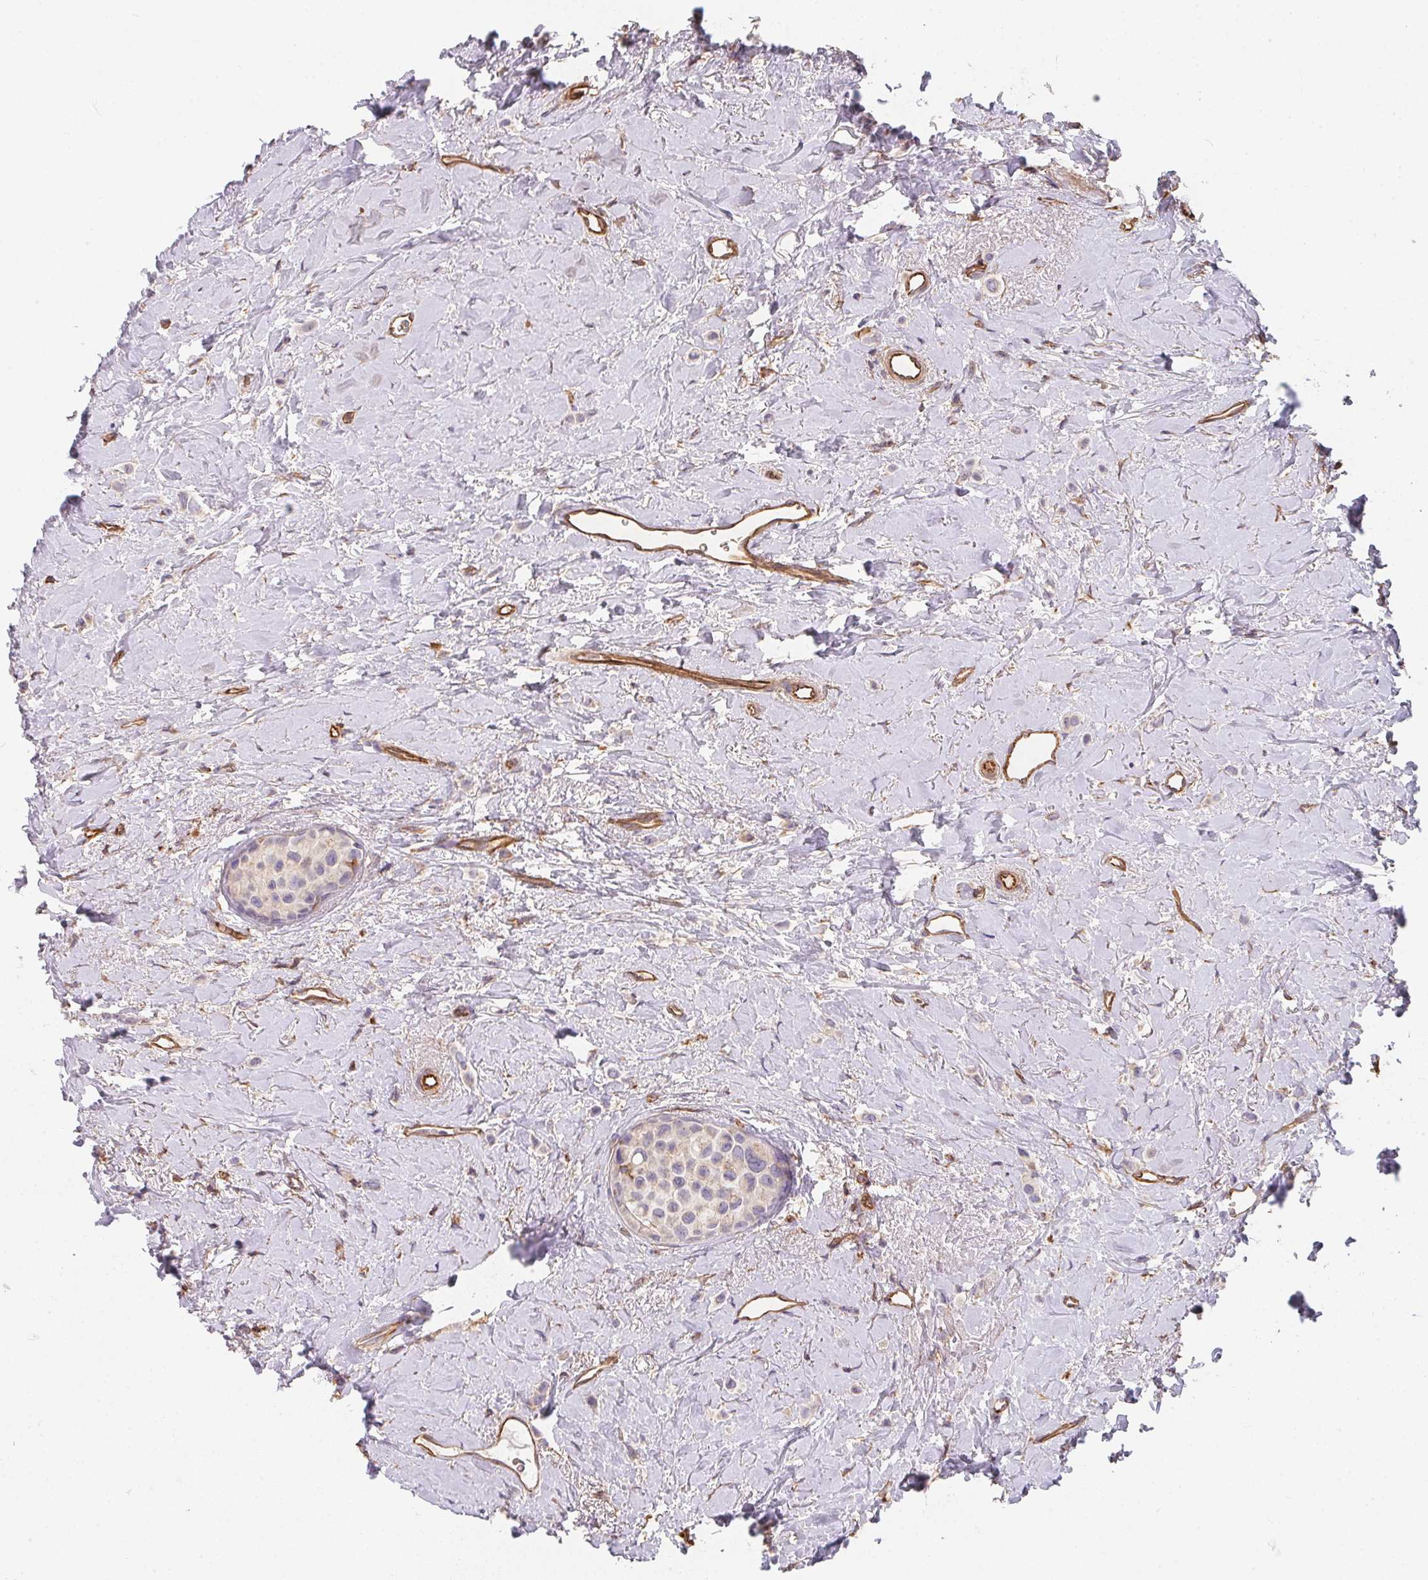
{"staining": {"intensity": "negative", "quantity": "none", "location": "none"}, "tissue": "breast cancer", "cell_type": "Tumor cells", "image_type": "cancer", "snomed": [{"axis": "morphology", "description": "Lobular carcinoma"}, {"axis": "topography", "description": "Breast"}], "caption": "The immunohistochemistry (IHC) photomicrograph has no significant positivity in tumor cells of breast cancer (lobular carcinoma) tissue.", "gene": "TBKBP1", "patient": {"sex": "female", "age": 66}}